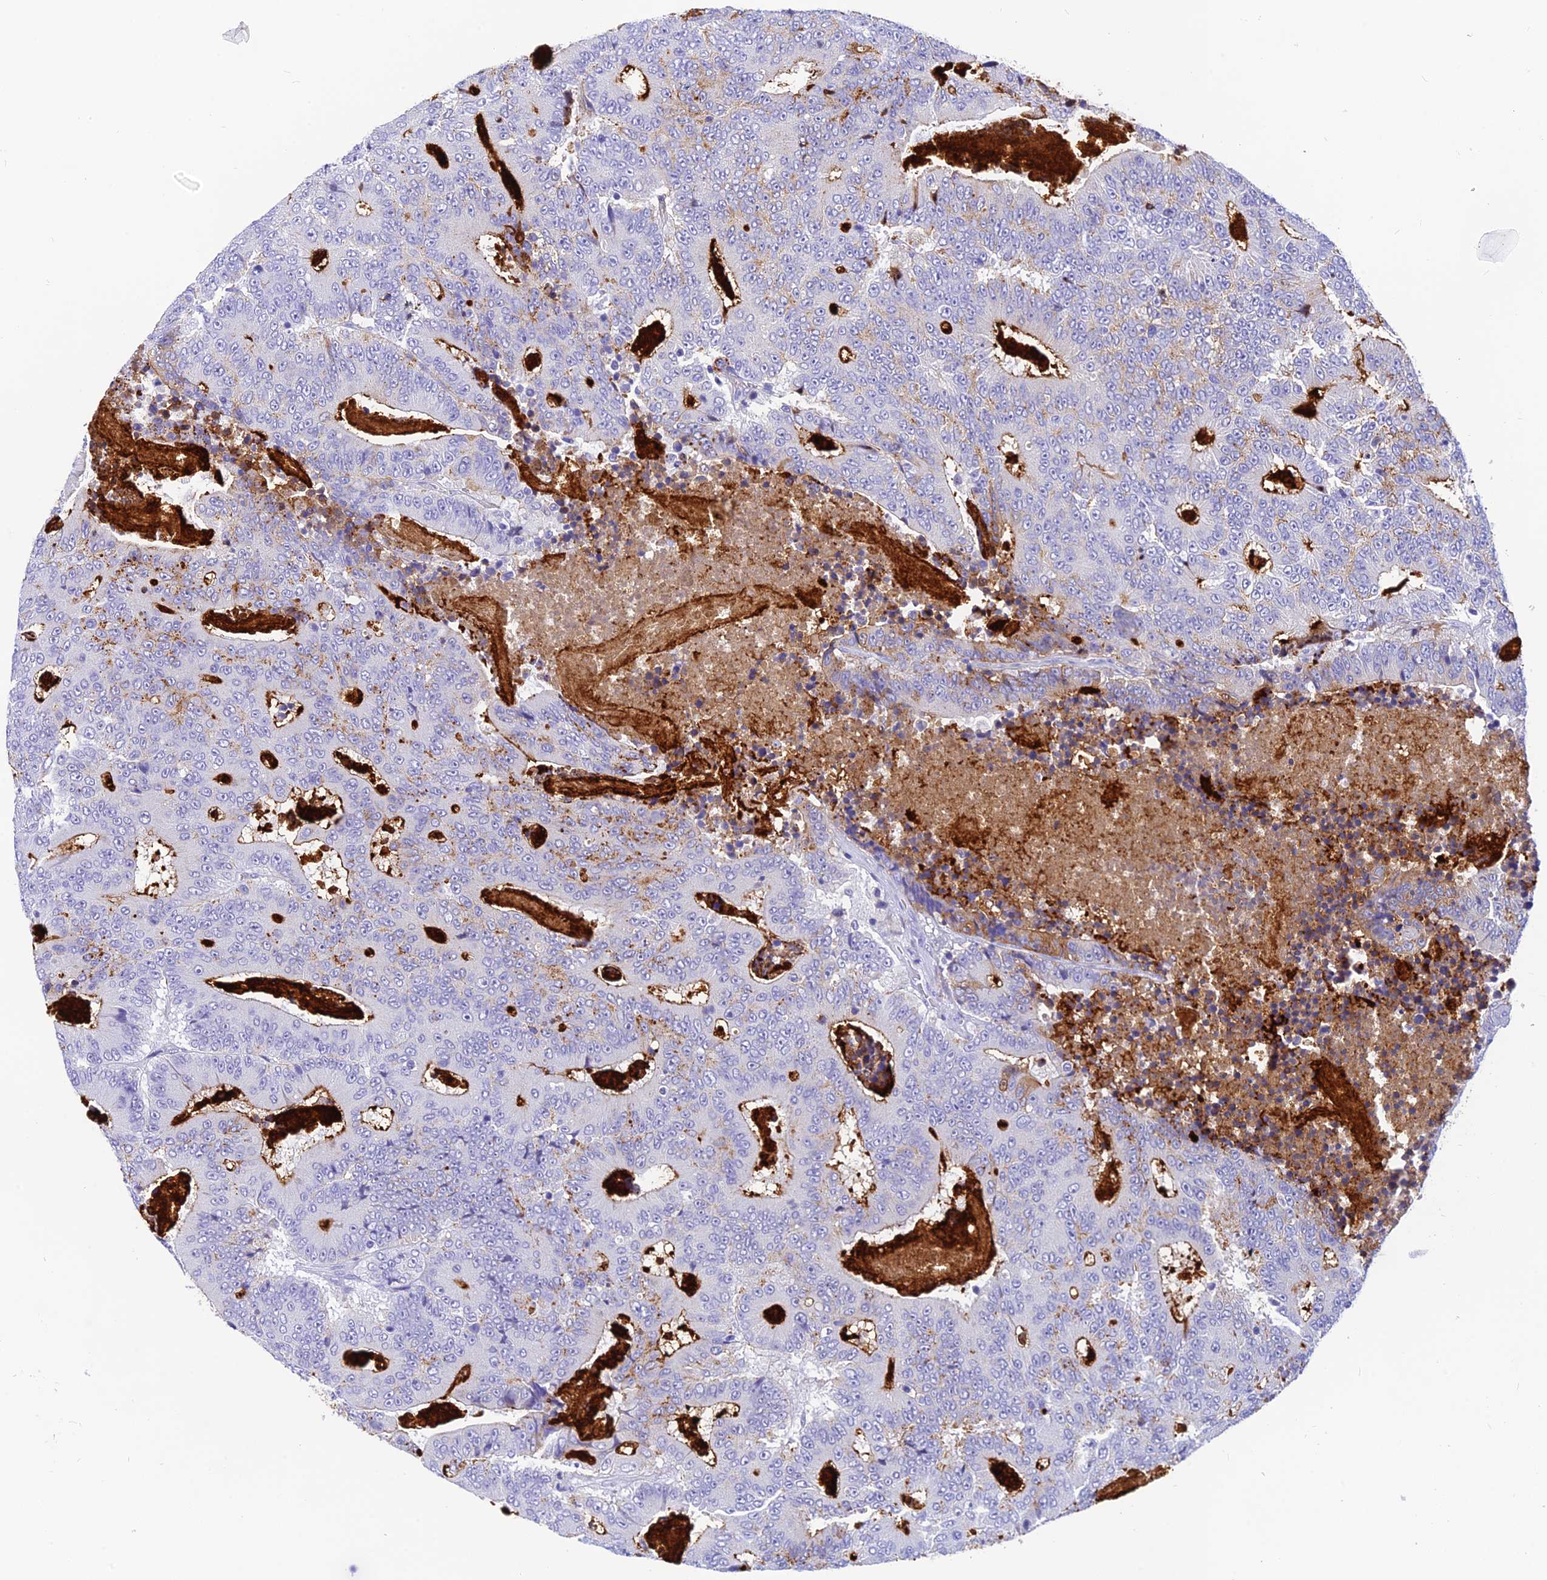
{"staining": {"intensity": "weak", "quantity": "<25%", "location": "cytoplasmic/membranous"}, "tissue": "colorectal cancer", "cell_type": "Tumor cells", "image_type": "cancer", "snomed": [{"axis": "morphology", "description": "Adenocarcinoma, NOS"}, {"axis": "topography", "description": "Colon"}], "caption": "Adenocarcinoma (colorectal) stained for a protein using IHC displays no staining tumor cells.", "gene": "KDELR3", "patient": {"sex": "male", "age": 83}}